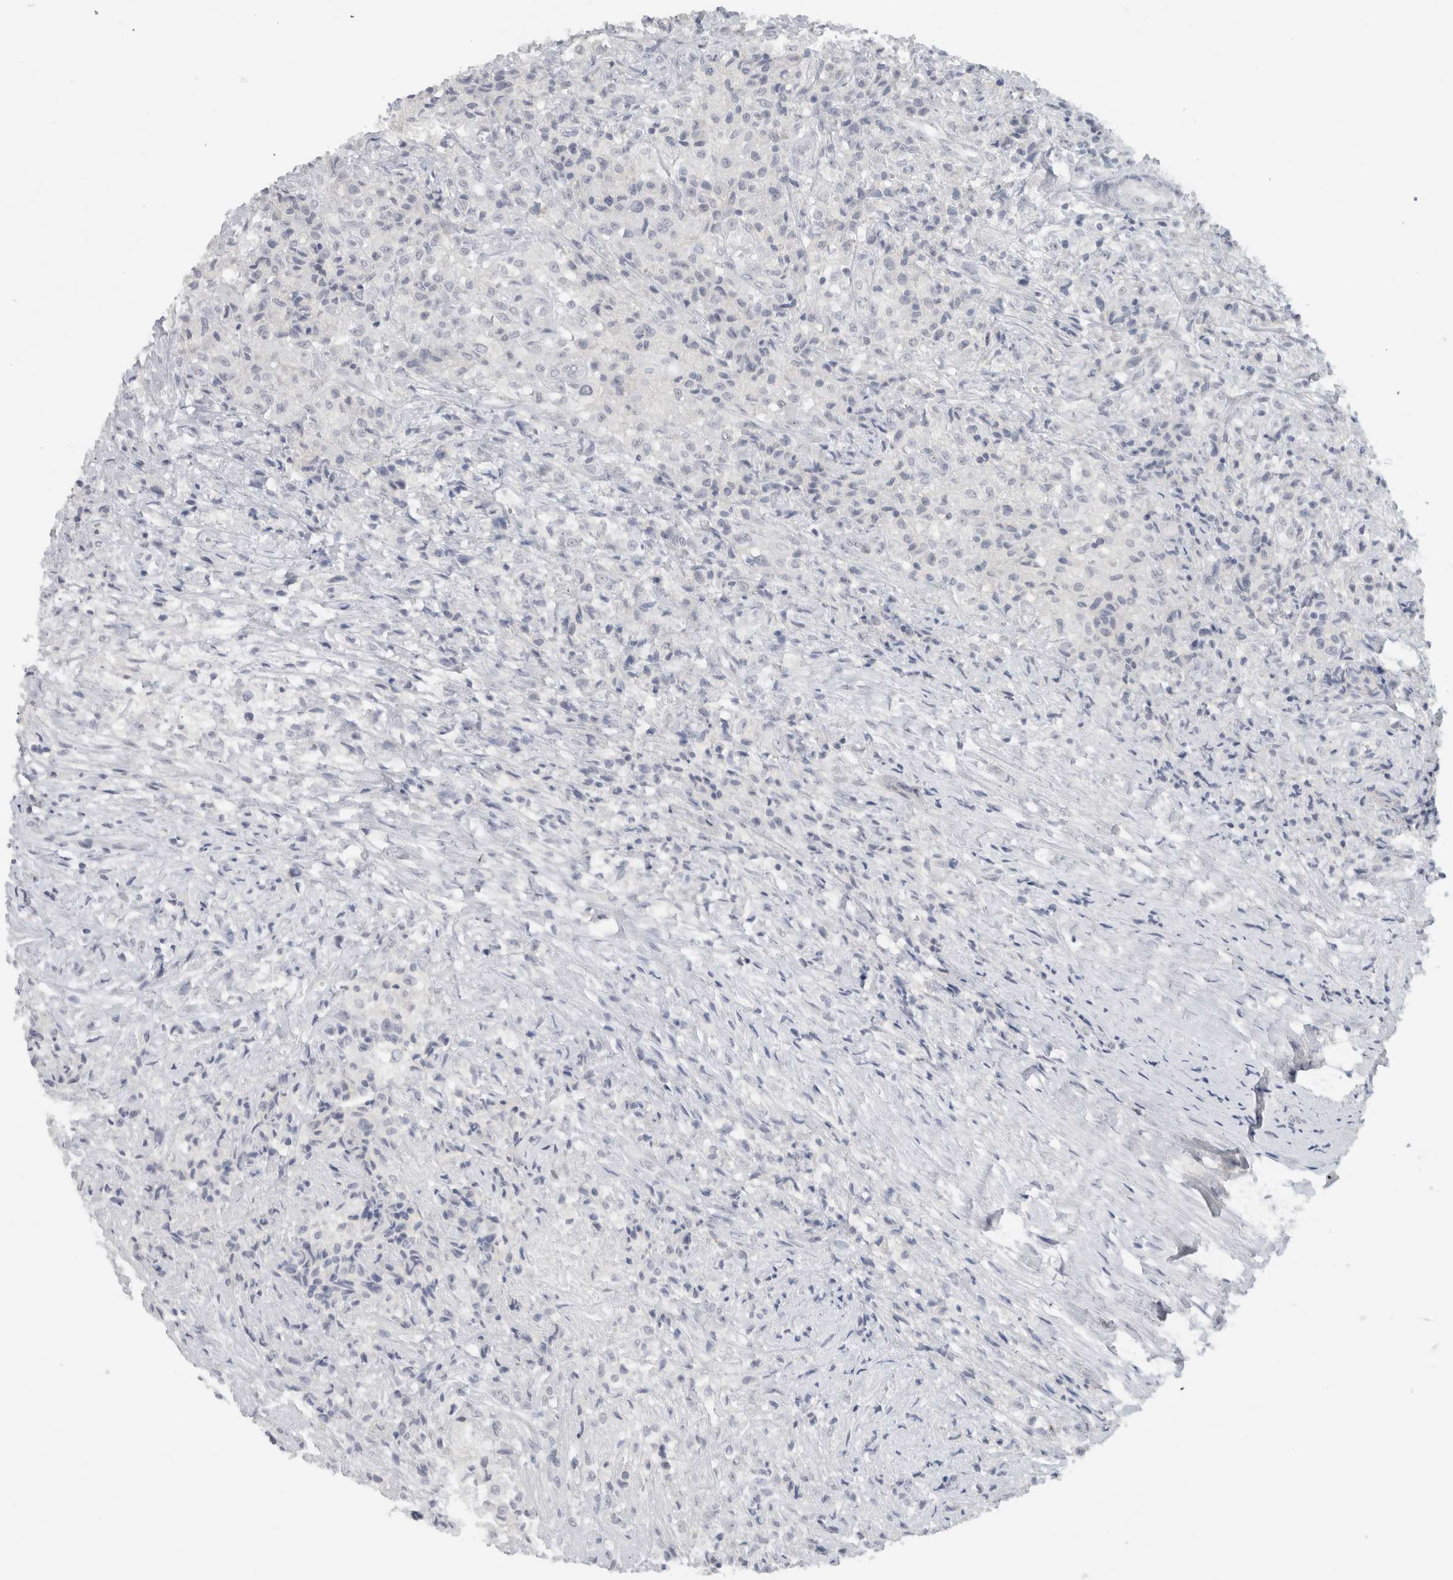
{"staining": {"intensity": "negative", "quantity": "none", "location": "none"}, "tissue": "testis cancer", "cell_type": "Tumor cells", "image_type": "cancer", "snomed": [{"axis": "morphology", "description": "Carcinoma, Embryonal, NOS"}, {"axis": "topography", "description": "Testis"}], "caption": "Testis embryonal carcinoma was stained to show a protein in brown. There is no significant expression in tumor cells.", "gene": "FMR1NB", "patient": {"sex": "male", "age": 2}}